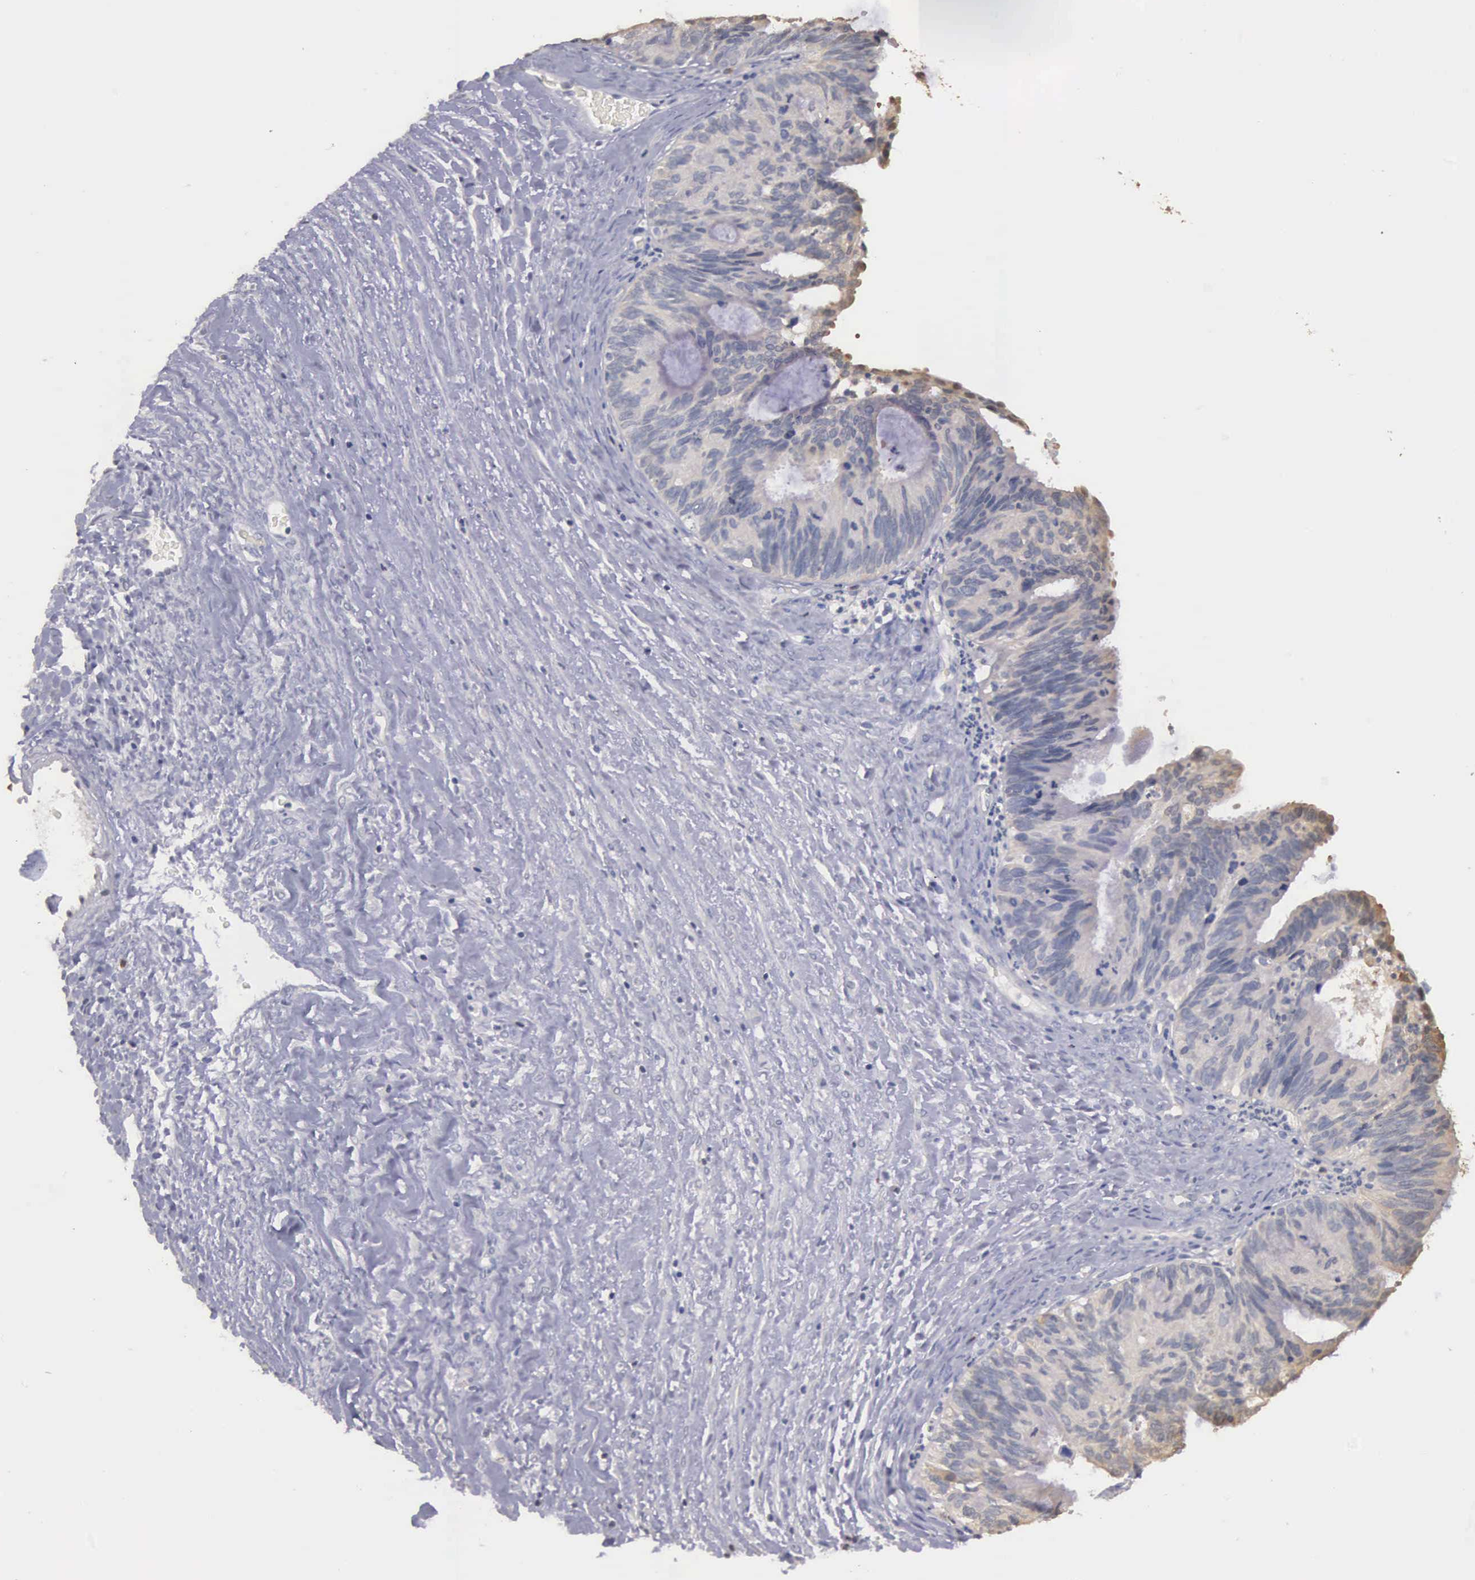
{"staining": {"intensity": "weak", "quantity": "25%-75%", "location": "cytoplasmic/membranous"}, "tissue": "ovarian cancer", "cell_type": "Tumor cells", "image_type": "cancer", "snomed": [{"axis": "morphology", "description": "Carcinoma, endometroid"}, {"axis": "topography", "description": "Ovary"}], "caption": "Protein staining reveals weak cytoplasmic/membranous expression in about 25%-75% of tumor cells in endometroid carcinoma (ovarian). (brown staining indicates protein expression, while blue staining denotes nuclei).", "gene": "ENO3", "patient": {"sex": "female", "age": 52}}